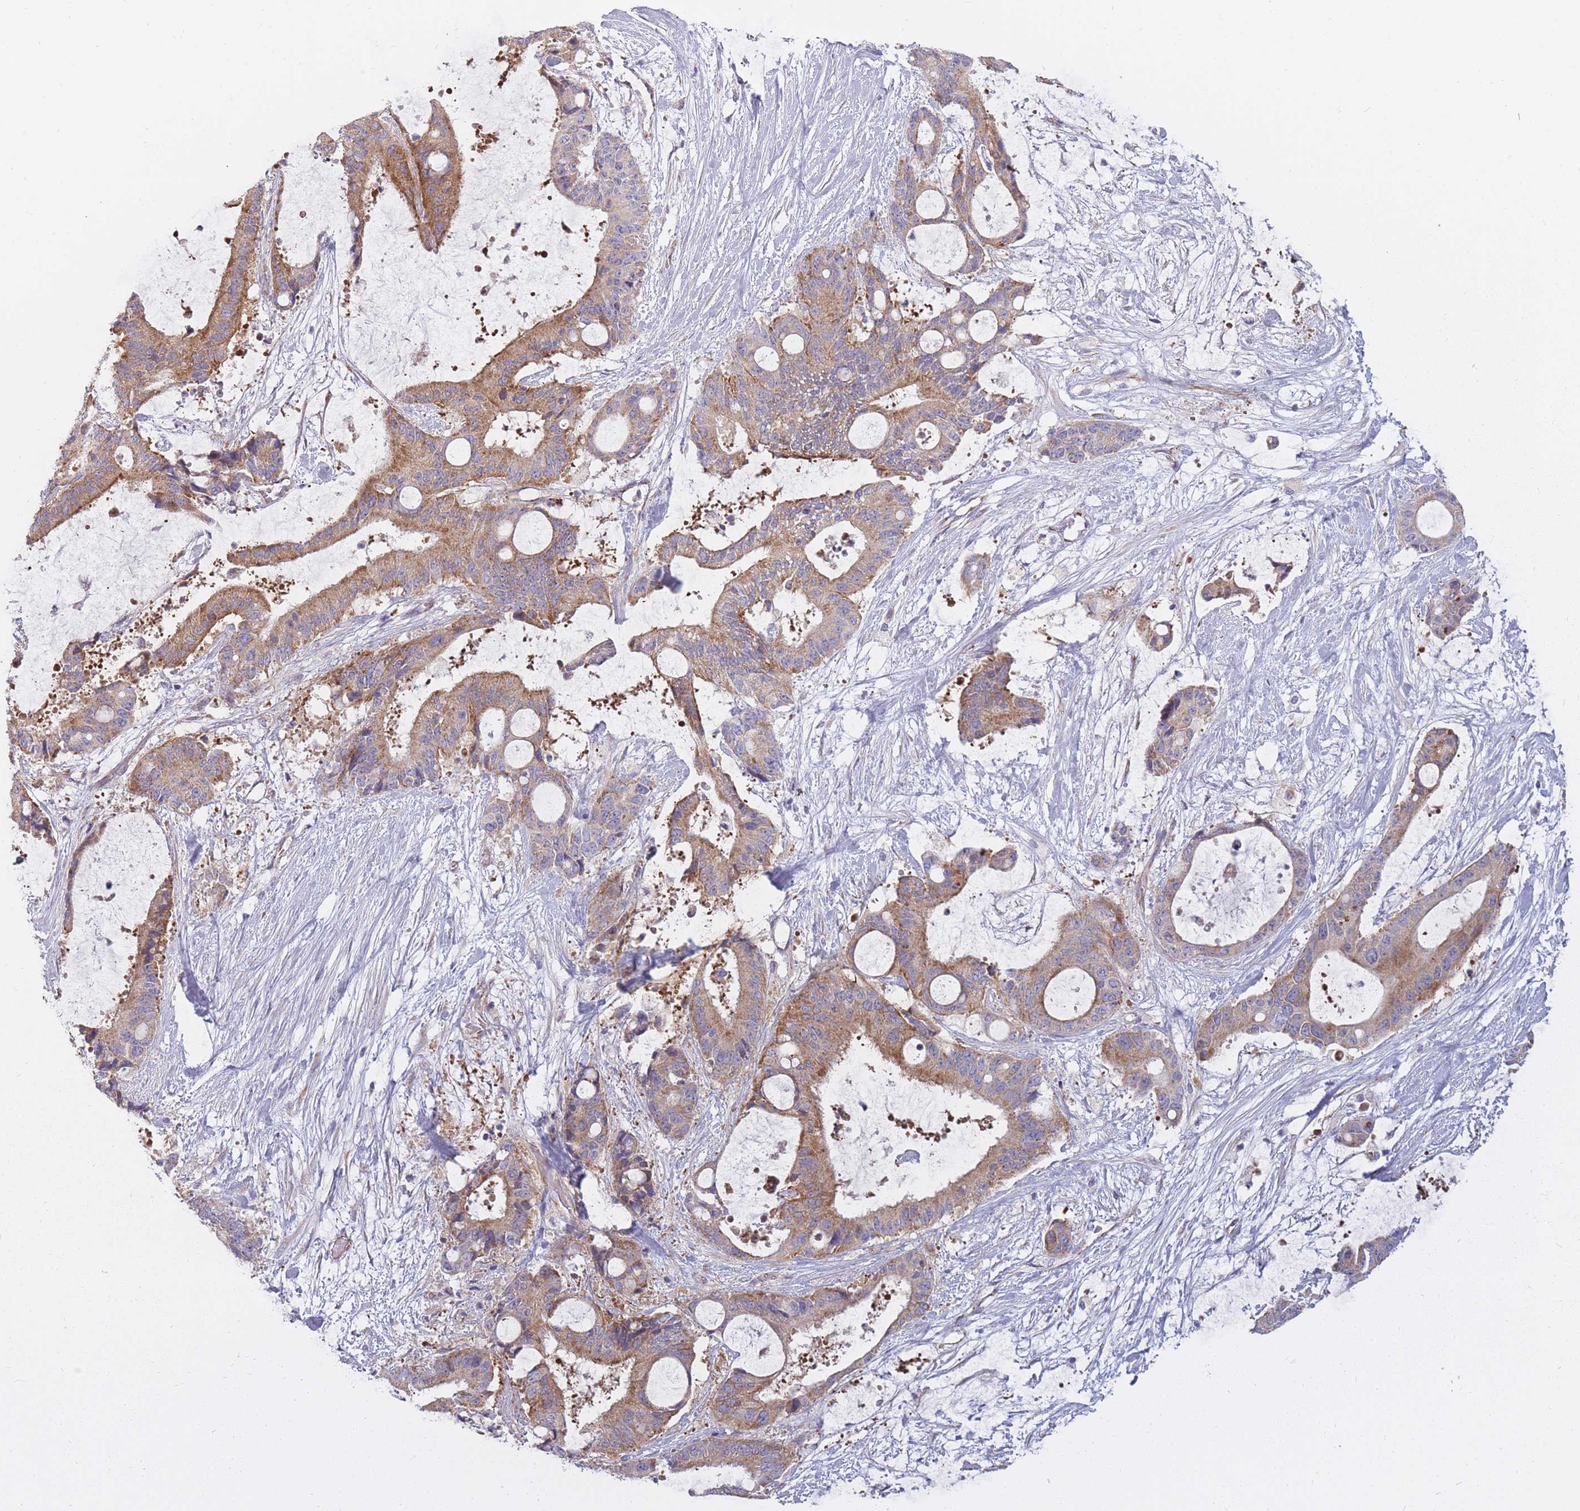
{"staining": {"intensity": "moderate", "quantity": ">75%", "location": "cytoplasmic/membranous"}, "tissue": "liver cancer", "cell_type": "Tumor cells", "image_type": "cancer", "snomed": [{"axis": "morphology", "description": "Normal tissue, NOS"}, {"axis": "morphology", "description": "Cholangiocarcinoma"}, {"axis": "topography", "description": "Liver"}, {"axis": "topography", "description": "Peripheral nerve tissue"}], "caption": "Approximately >75% of tumor cells in human liver cancer reveal moderate cytoplasmic/membranous protein staining as visualized by brown immunohistochemical staining.", "gene": "ALKBH4", "patient": {"sex": "female", "age": 73}}